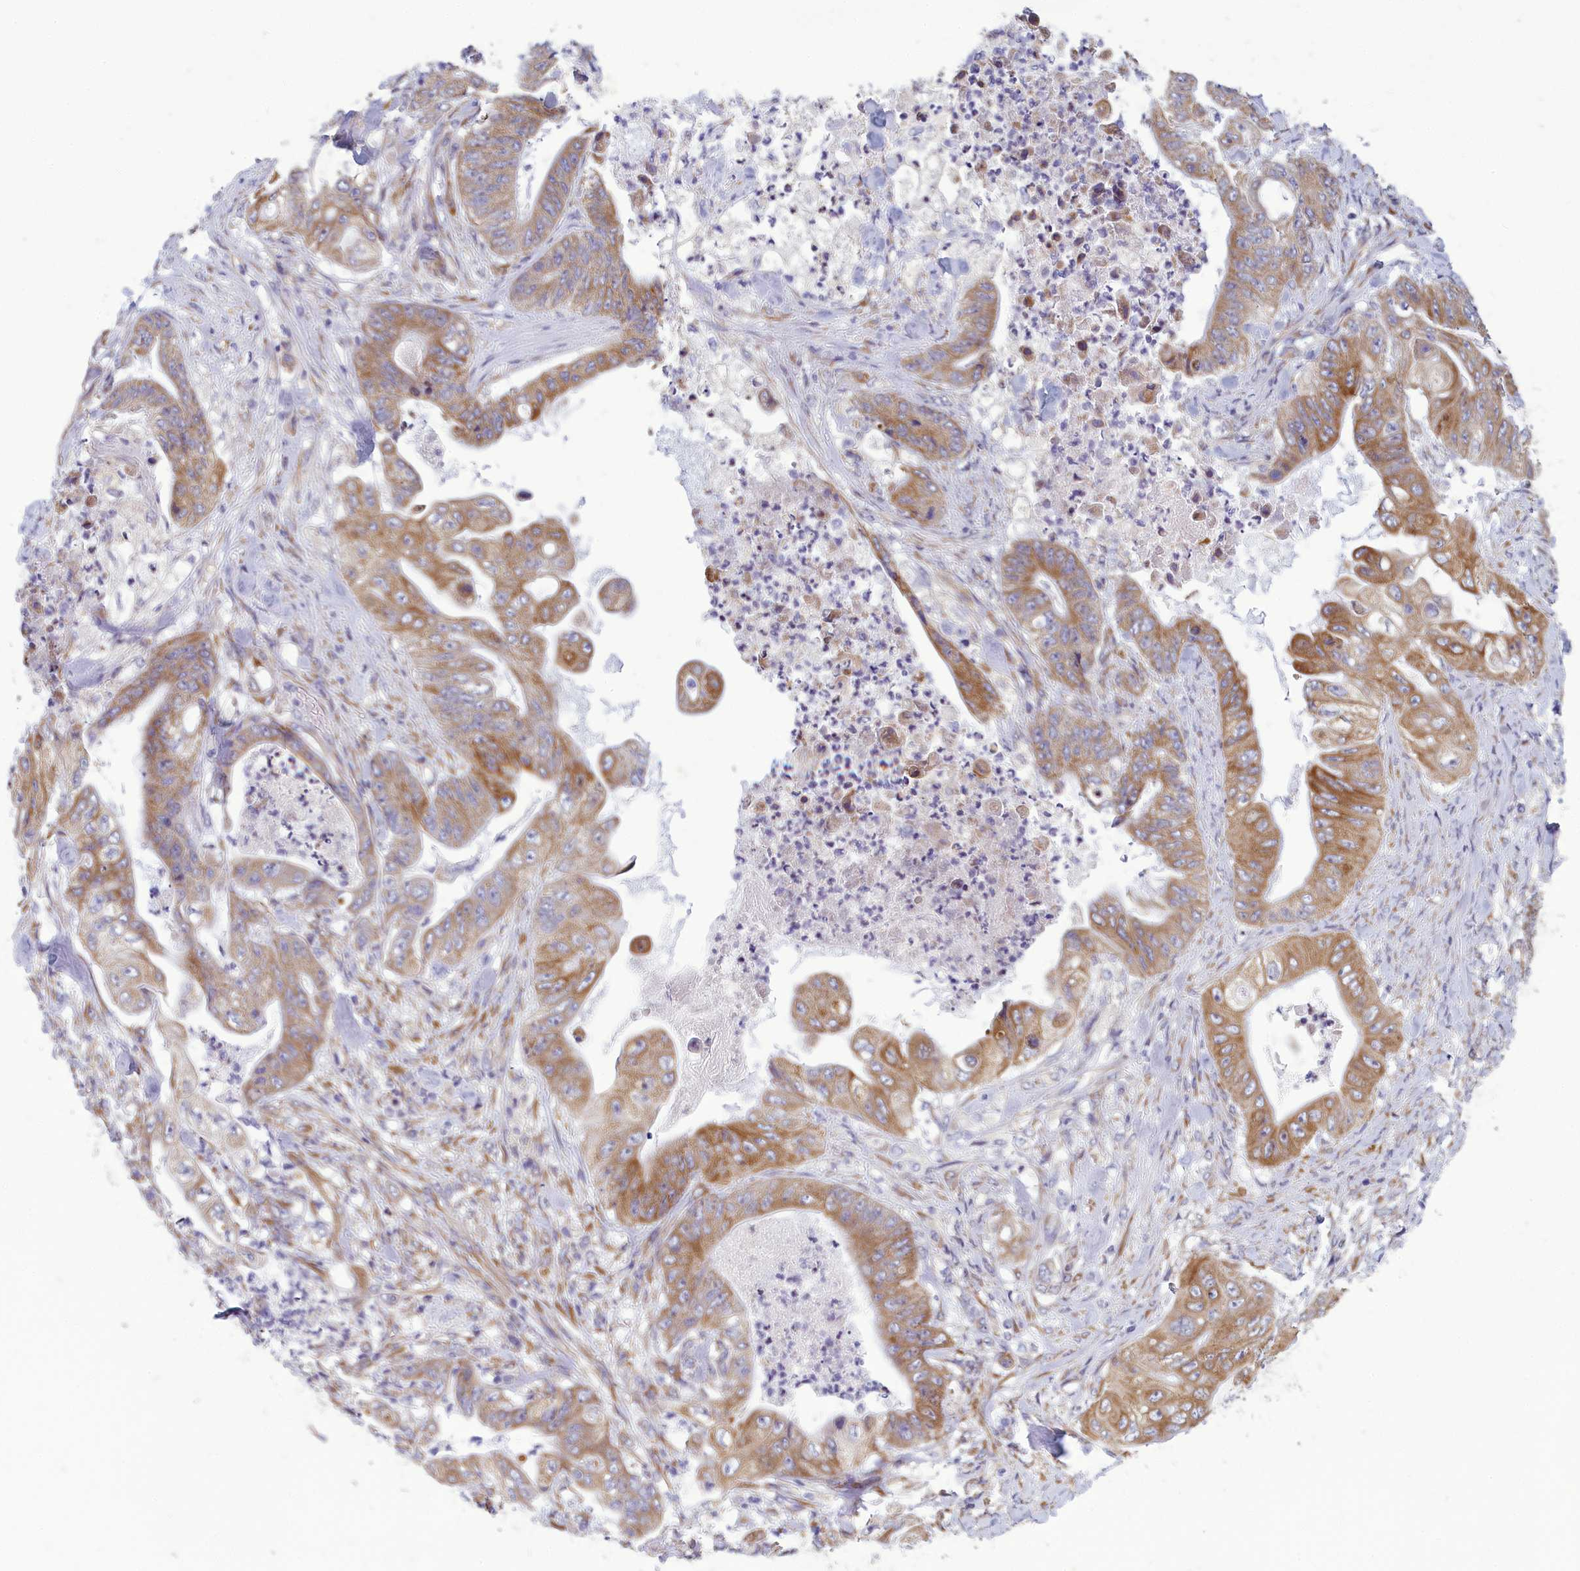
{"staining": {"intensity": "moderate", "quantity": ">75%", "location": "cytoplasmic/membranous"}, "tissue": "stomach cancer", "cell_type": "Tumor cells", "image_type": "cancer", "snomed": [{"axis": "morphology", "description": "Adenocarcinoma, NOS"}, {"axis": "topography", "description": "Stomach"}], "caption": "This photomicrograph reveals adenocarcinoma (stomach) stained with immunohistochemistry to label a protein in brown. The cytoplasmic/membranous of tumor cells show moderate positivity for the protein. Nuclei are counter-stained blue.", "gene": "CENATAC", "patient": {"sex": "female", "age": 73}}